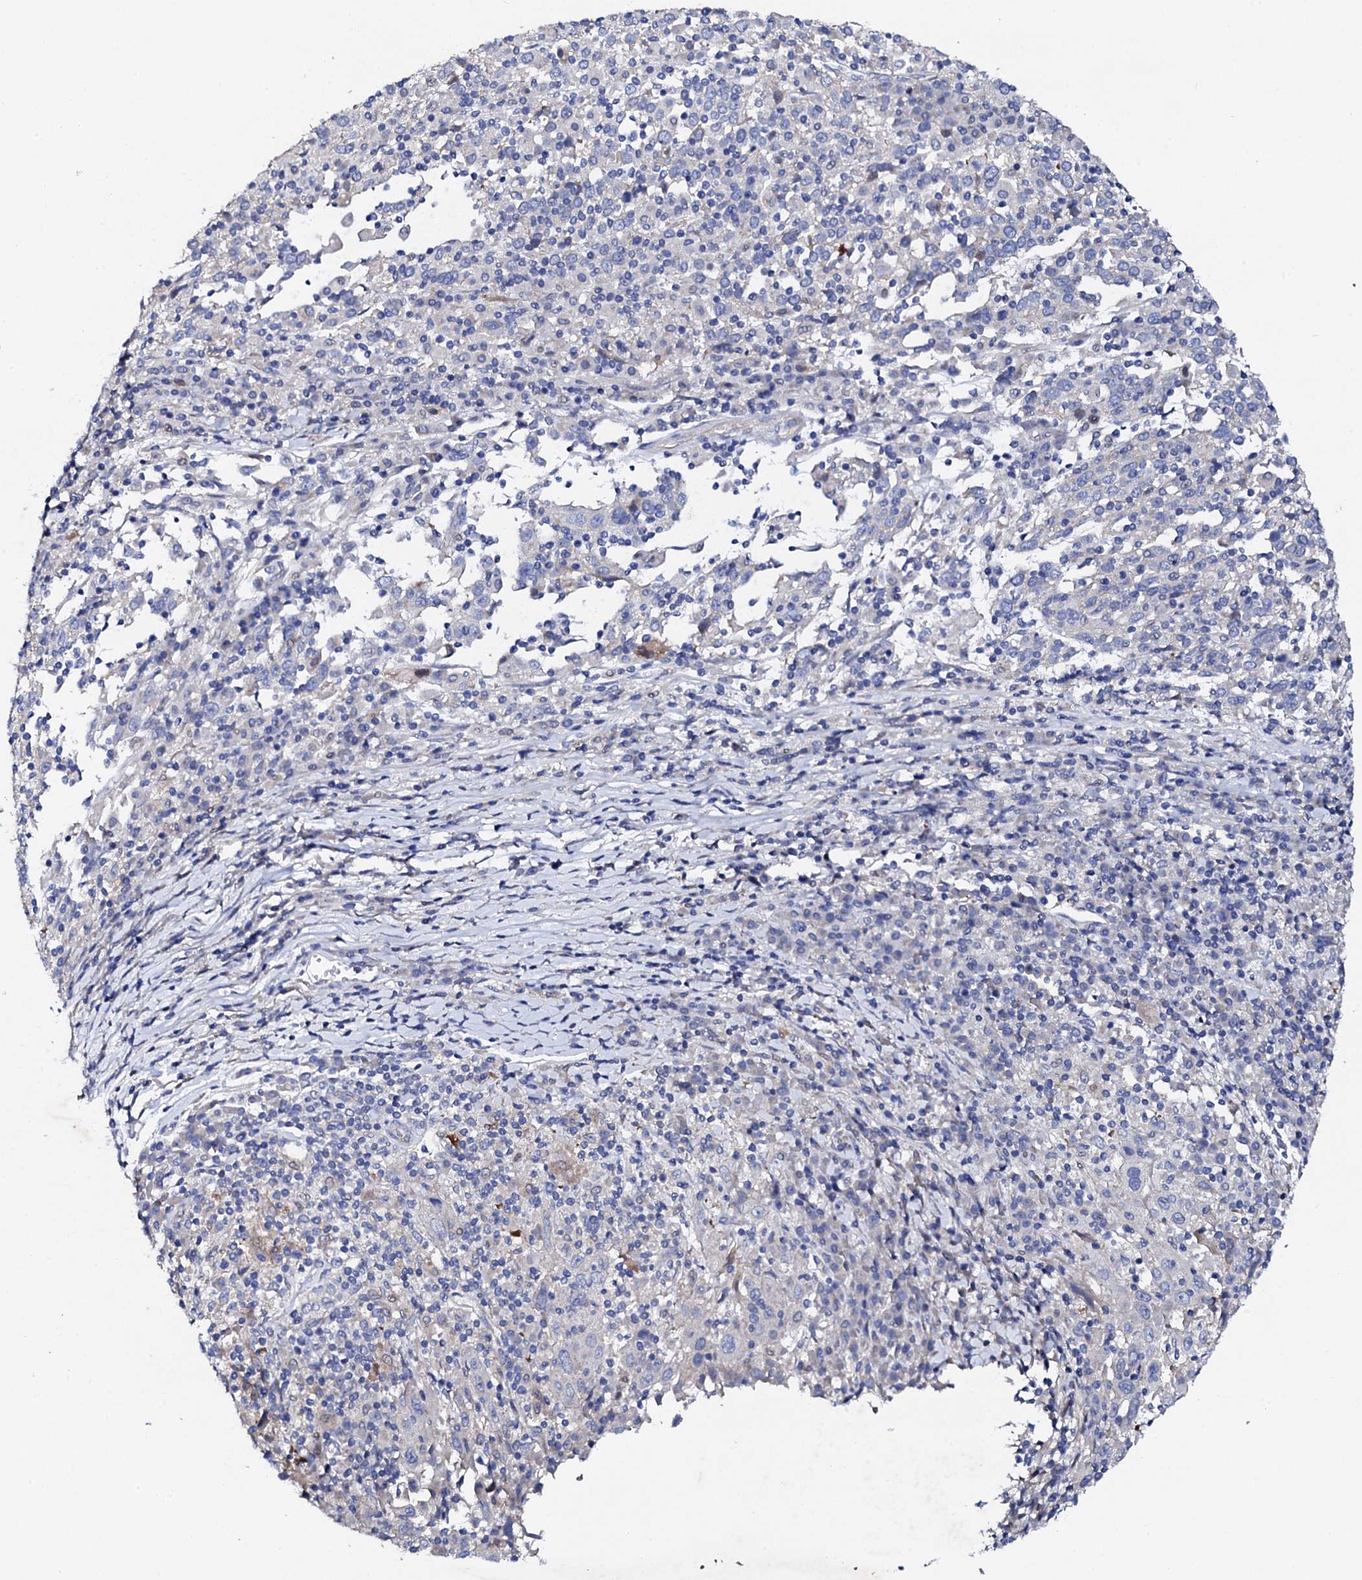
{"staining": {"intensity": "negative", "quantity": "none", "location": "none"}, "tissue": "cervical cancer", "cell_type": "Tumor cells", "image_type": "cancer", "snomed": [{"axis": "morphology", "description": "Squamous cell carcinoma, NOS"}, {"axis": "topography", "description": "Cervix"}], "caption": "Immunohistochemistry histopathology image of cervical cancer (squamous cell carcinoma) stained for a protein (brown), which shows no staining in tumor cells.", "gene": "TRDN", "patient": {"sex": "female", "age": 46}}